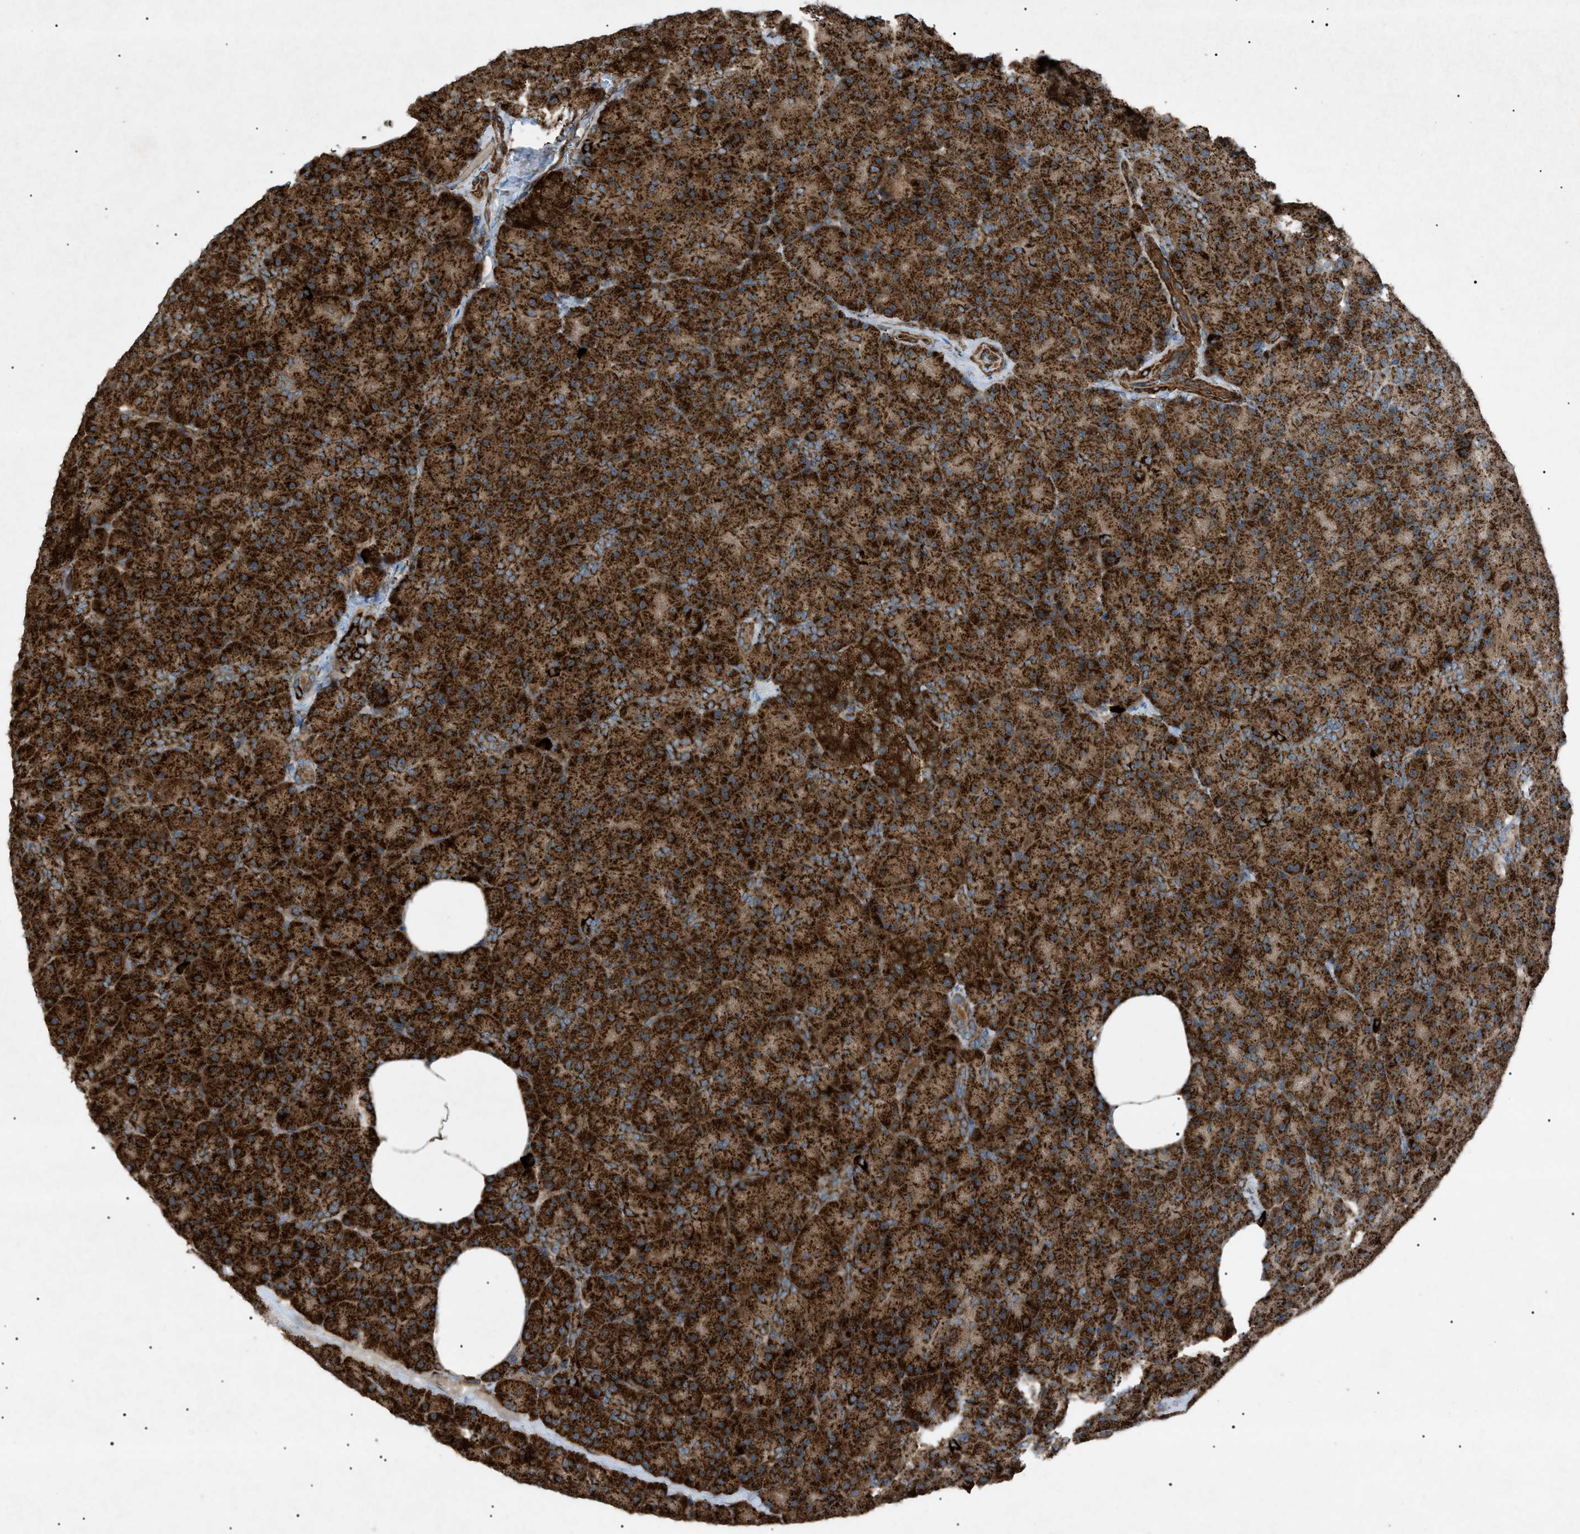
{"staining": {"intensity": "strong", "quantity": ">75%", "location": "cytoplasmic/membranous"}, "tissue": "pancreas", "cell_type": "Exocrine glandular cells", "image_type": "normal", "snomed": [{"axis": "morphology", "description": "Normal tissue, NOS"}, {"axis": "topography", "description": "Pancreas"}], "caption": "Pancreas stained with DAB immunohistochemistry exhibits high levels of strong cytoplasmic/membranous expression in about >75% of exocrine glandular cells. (brown staining indicates protein expression, while blue staining denotes nuclei).", "gene": "C1GALT1C1", "patient": {"sex": "female", "age": 35}}